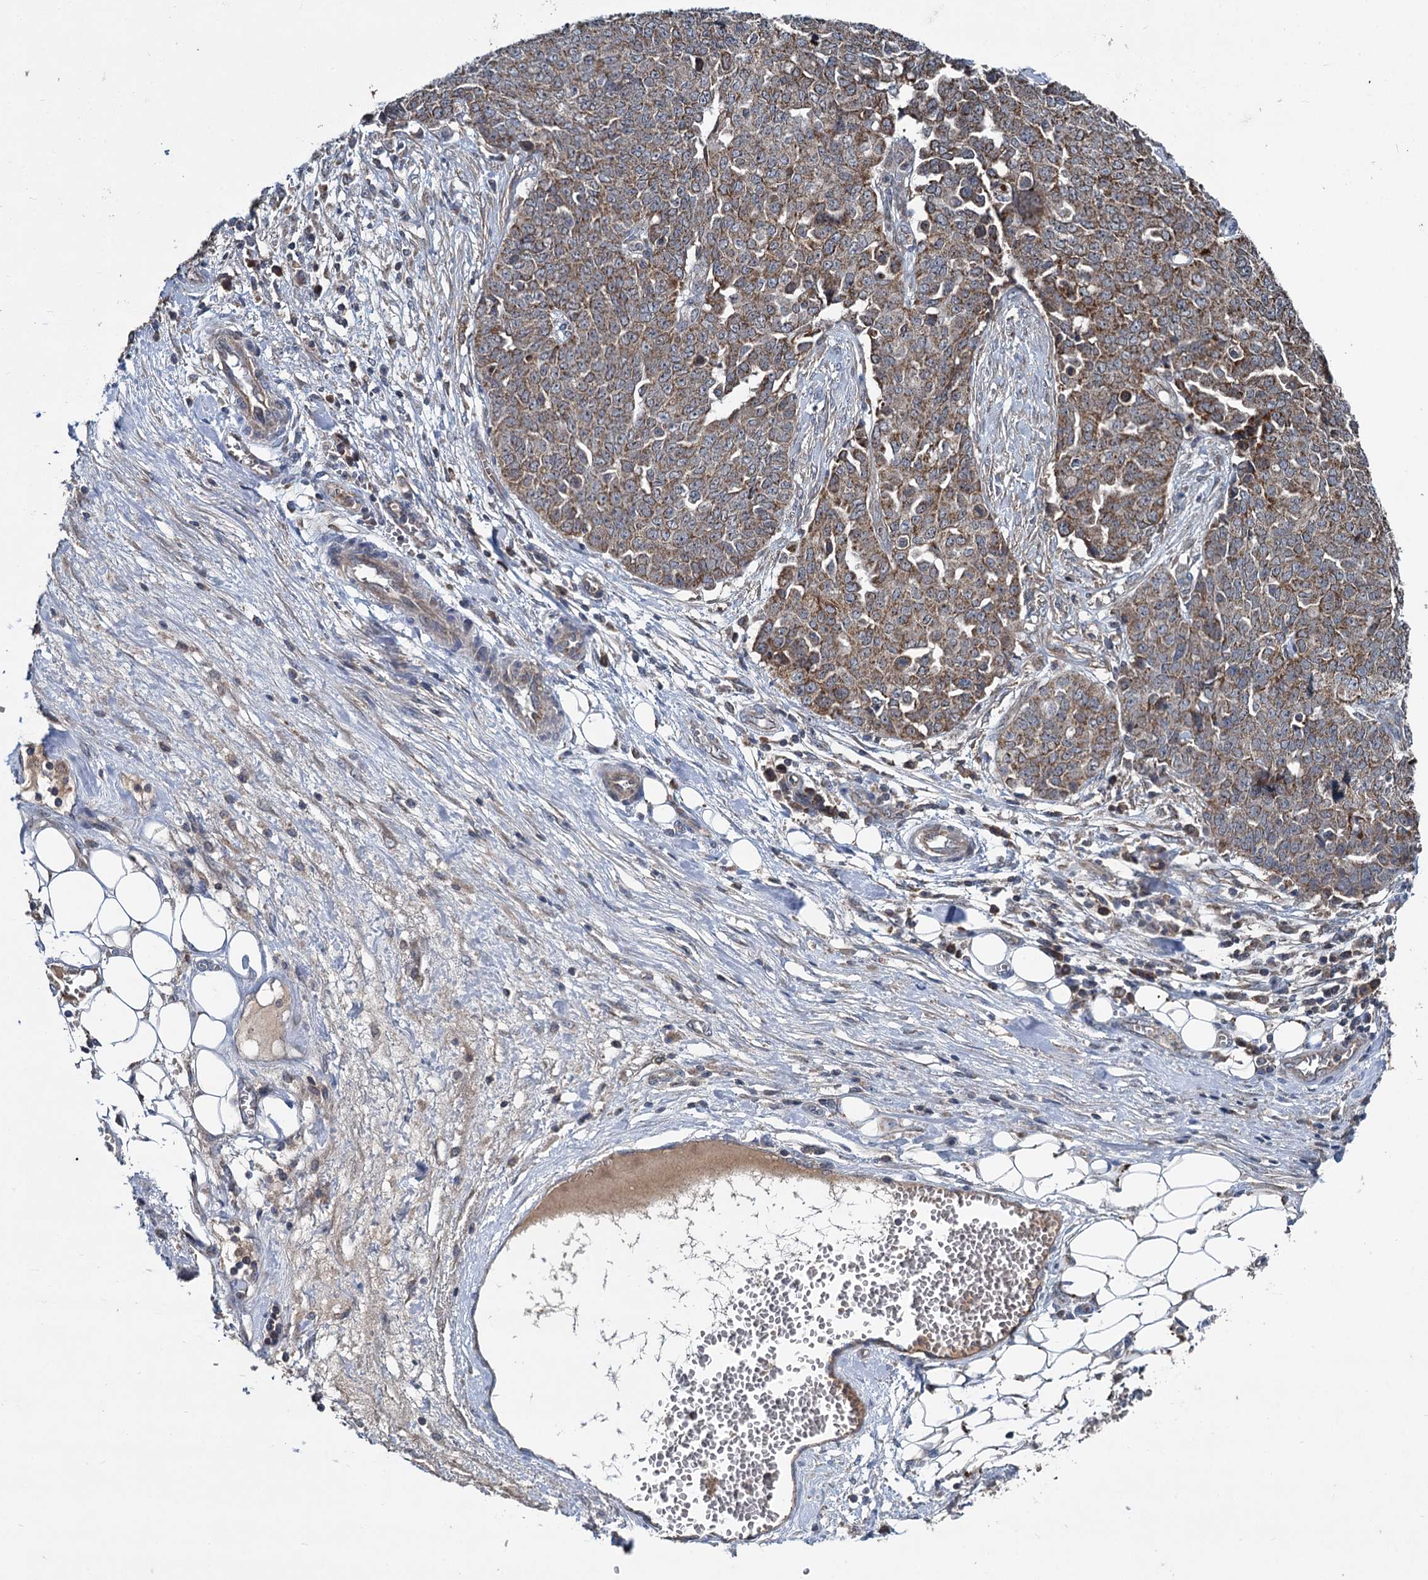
{"staining": {"intensity": "moderate", "quantity": ">75%", "location": "cytoplasmic/membranous"}, "tissue": "ovarian cancer", "cell_type": "Tumor cells", "image_type": "cancer", "snomed": [{"axis": "morphology", "description": "Cystadenocarcinoma, serous, NOS"}, {"axis": "topography", "description": "Soft tissue"}, {"axis": "topography", "description": "Ovary"}], "caption": "Protein expression analysis of human ovarian cancer reveals moderate cytoplasmic/membranous staining in about >75% of tumor cells. The protein of interest is stained brown, and the nuclei are stained in blue (DAB (3,3'-diaminobenzidine) IHC with brightfield microscopy, high magnification).", "gene": "METTL4", "patient": {"sex": "female", "age": 57}}